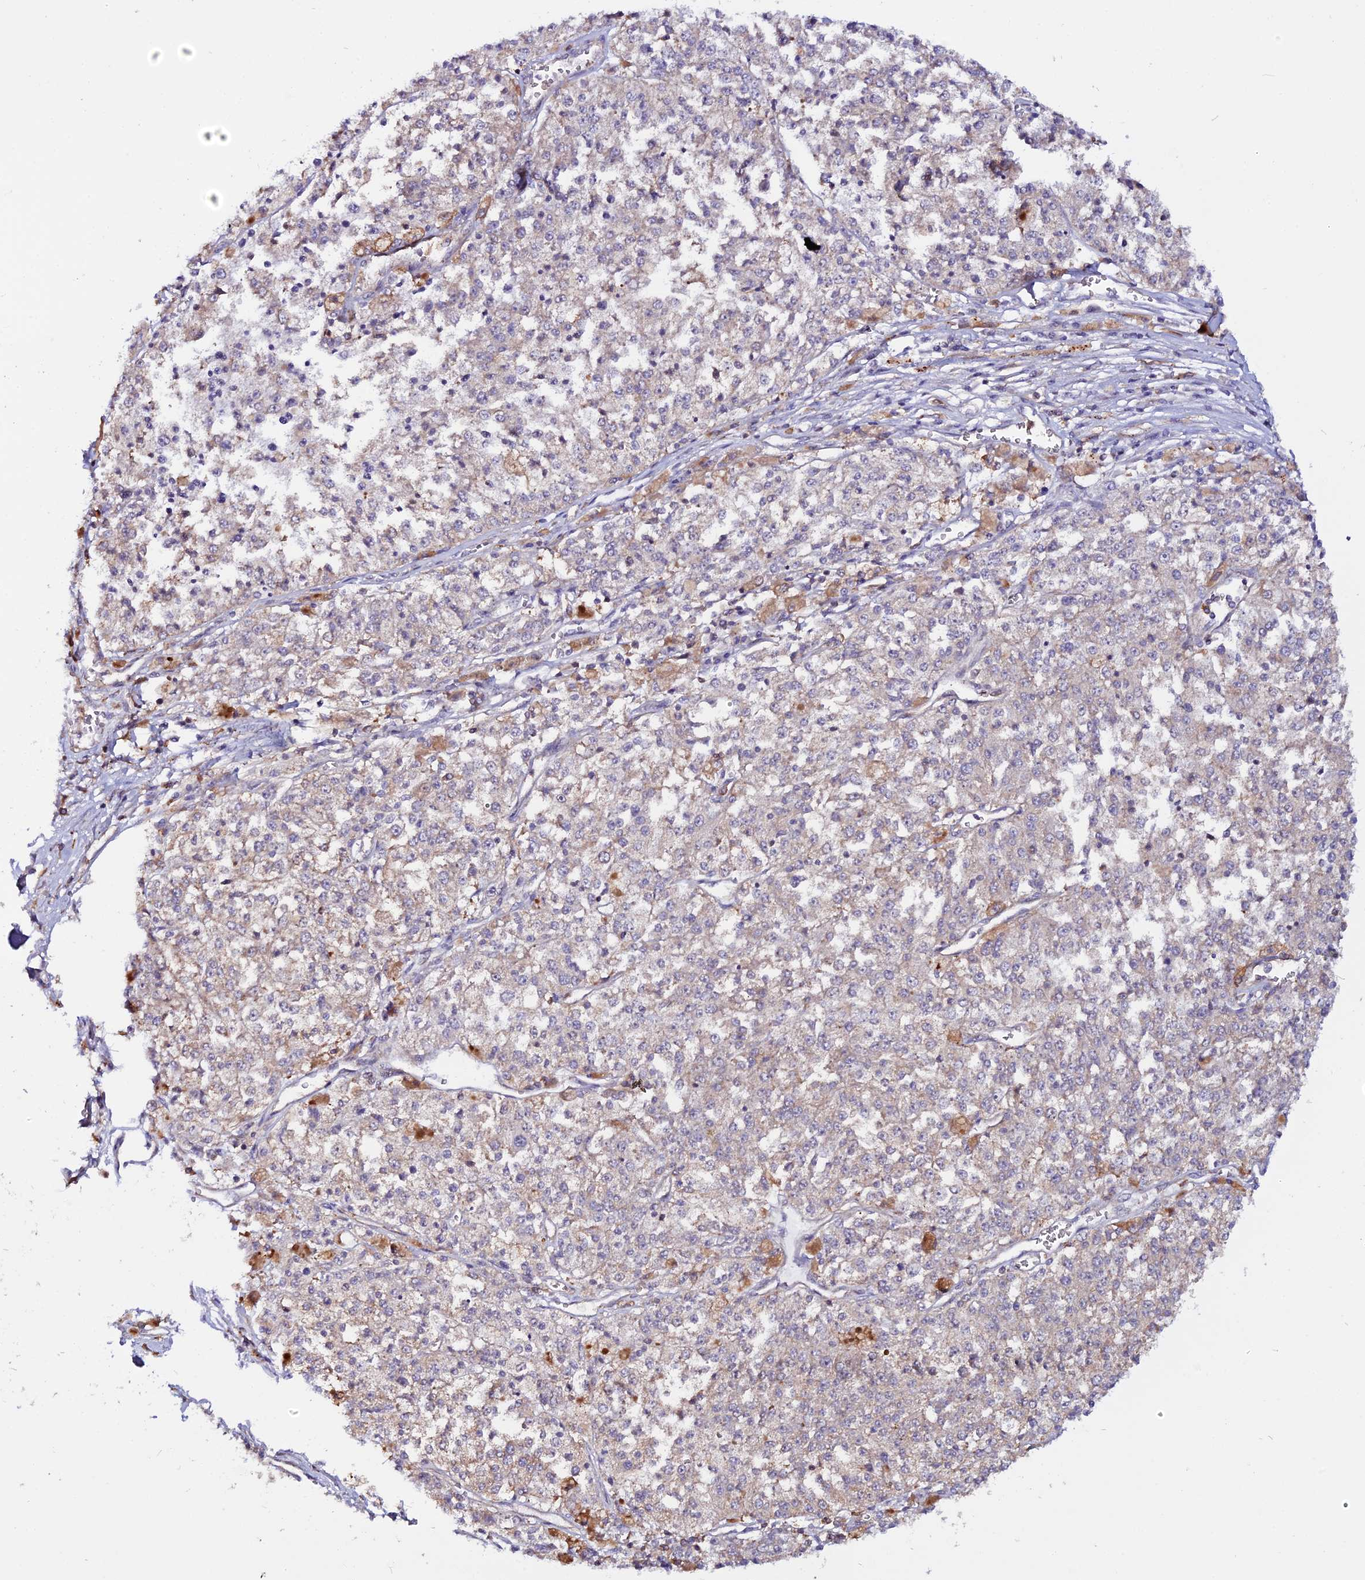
{"staining": {"intensity": "negative", "quantity": "none", "location": "none"}, "tissue": "melanoma", "cell_type": "Tumor cells", "image_type": "cancer", "snomed": [{"axis": "morphology", "description": "Malignant melanoma, NOS"}, {"axis": "topography", "description": "Skin"}], "caption": "IHC histopathology image of neoplastic tissue: malignant melanoma stained with DAB (3,3'-diaminobenzidine) shows no significant protein expression in tumor cells.", "gene": "USP17L15", "patient": {"sex": "female", "age": 64}}